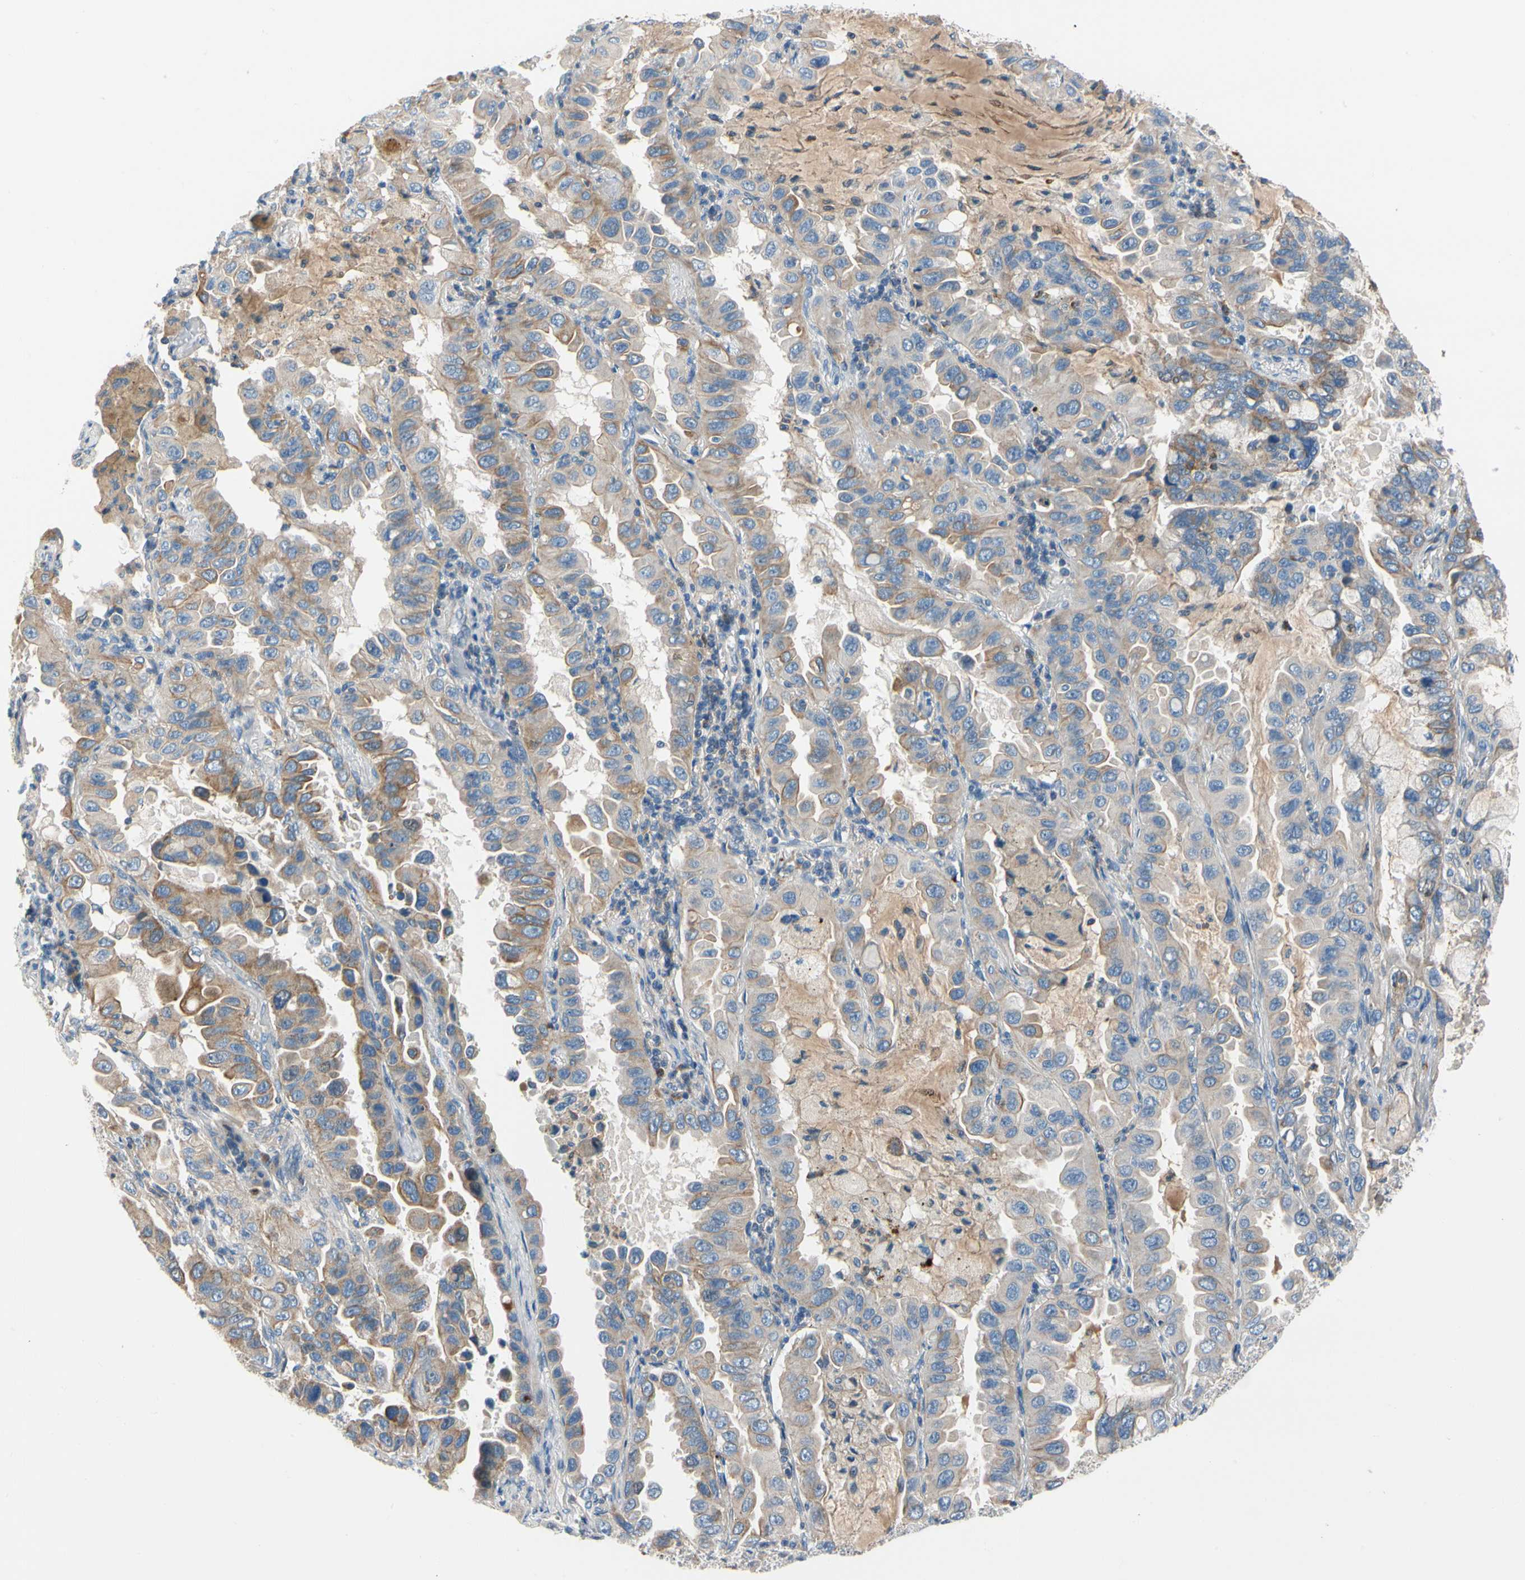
{"staining": {"intensity": "moderate", "quantity": "<25%", "location": "cytoplasmic/membranous"}, "tissue": "lung cancer", "cell_type": "Tumor cells", "image_type": "cancer", "snomed": [{"axis": "morphology", "description": "Adenocarcinoma, NOS"}, {"axis": "topography", "description": "Lung"}], "caption": "A micrograph of adenocarcinoma (lung) stained for a protein demonstrates moderate cytoplasmic/membranous brown staining in tumor cells.", "gene": "HJURP", "patient": {"sex": "male", "age": 64}}